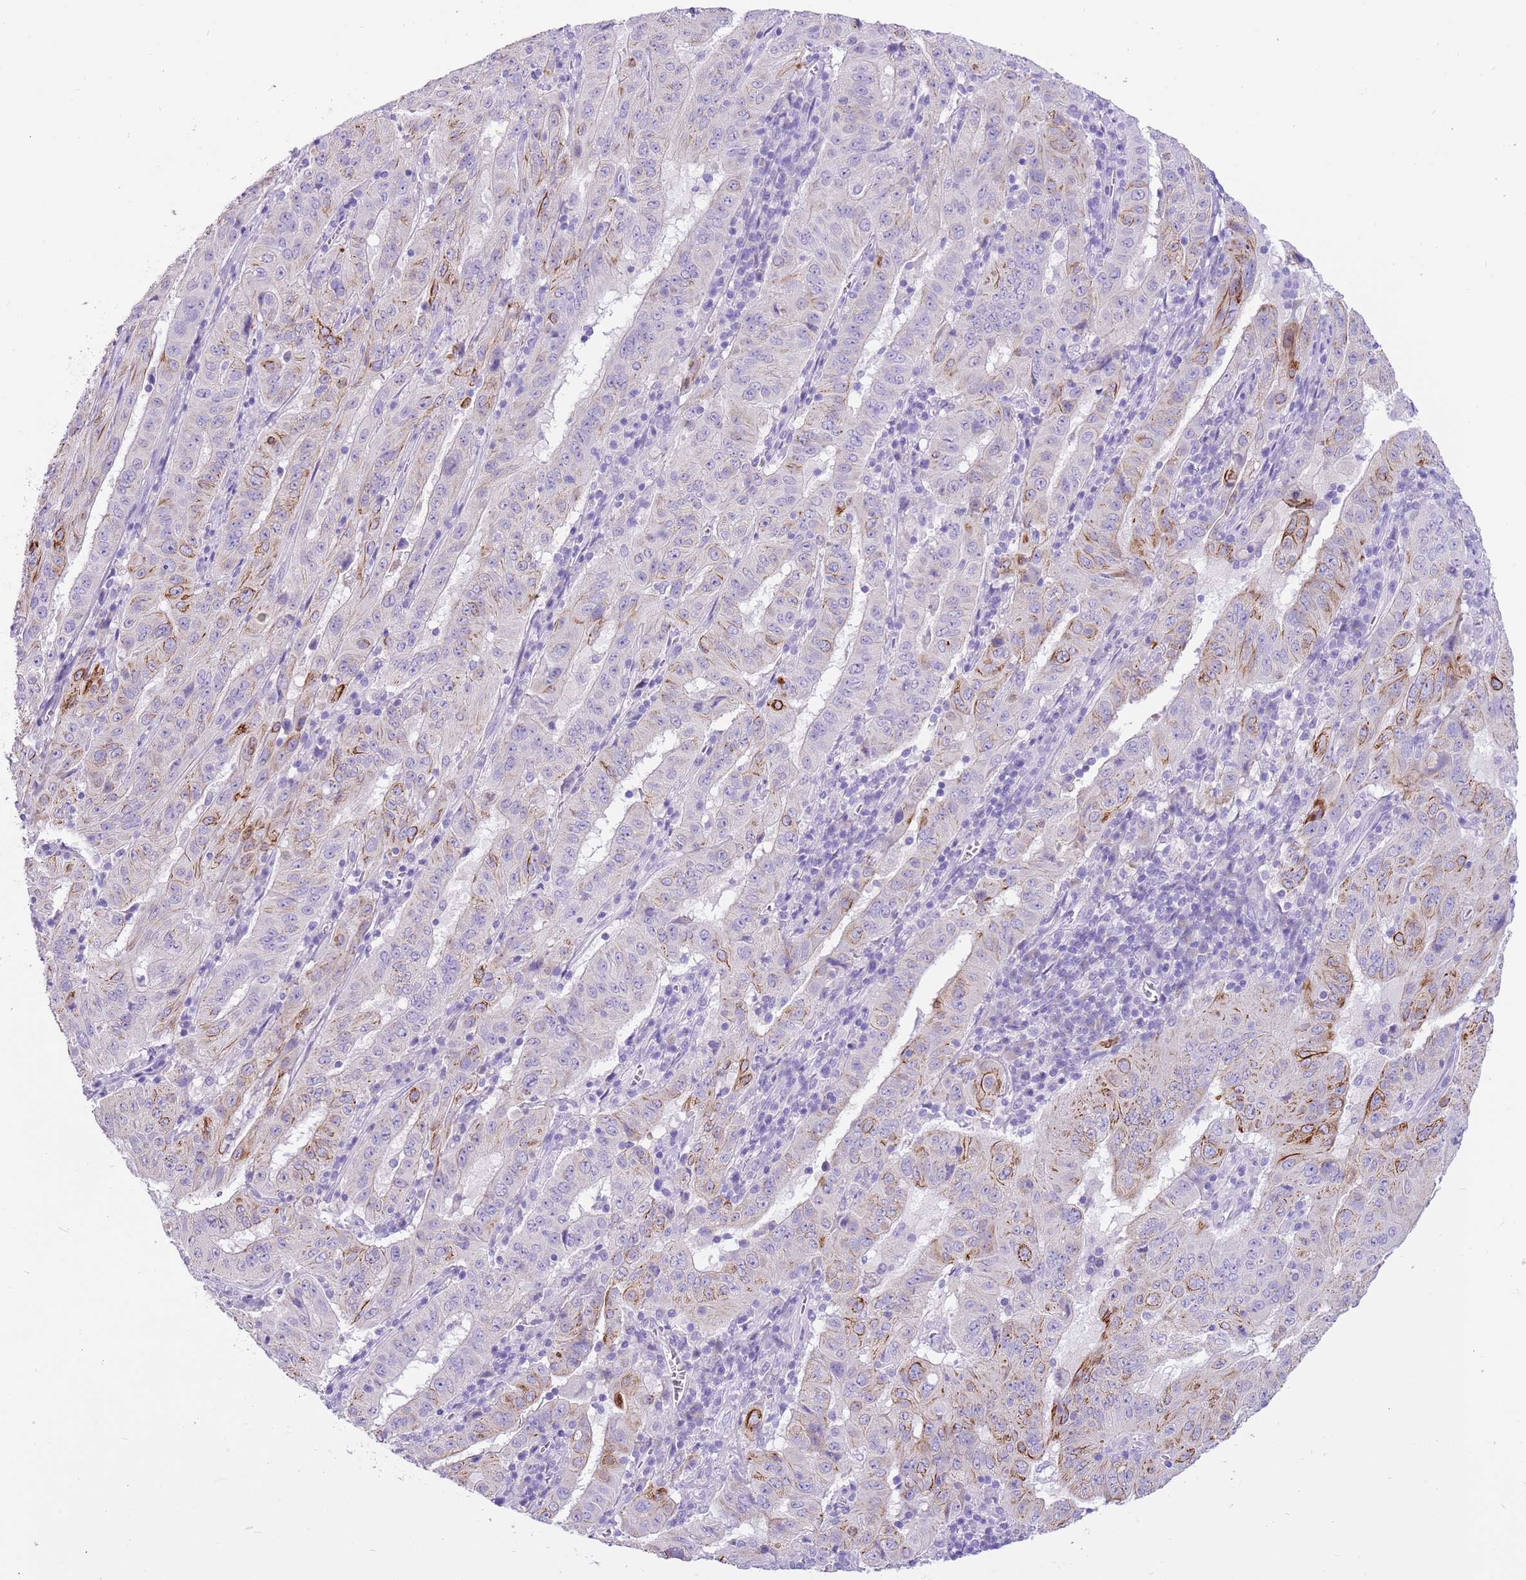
{"staining": {"intensity": "moderate", "quantity": "25%-75%", "location": "cytoplasmic/membranous"}, "tissue": "pancreatic cancer", "cell_type": "Tumor cells", "image_type": "cancer", "snomed": [{"axis": "morphology", "description": "Adenocarcinoma, NOS"}, {"axis": "topography", "description": "Pancreas"}], "caption": "High-power microscopy captured an IHC histopathology image of pancreatic adenocarcinoma, revealing moderate cytoplasmic/membranous positivity in about 25%-75% of tumor cells.", "gene": "R3HDM4", "patient": {"sex": "male", "age": 63}}